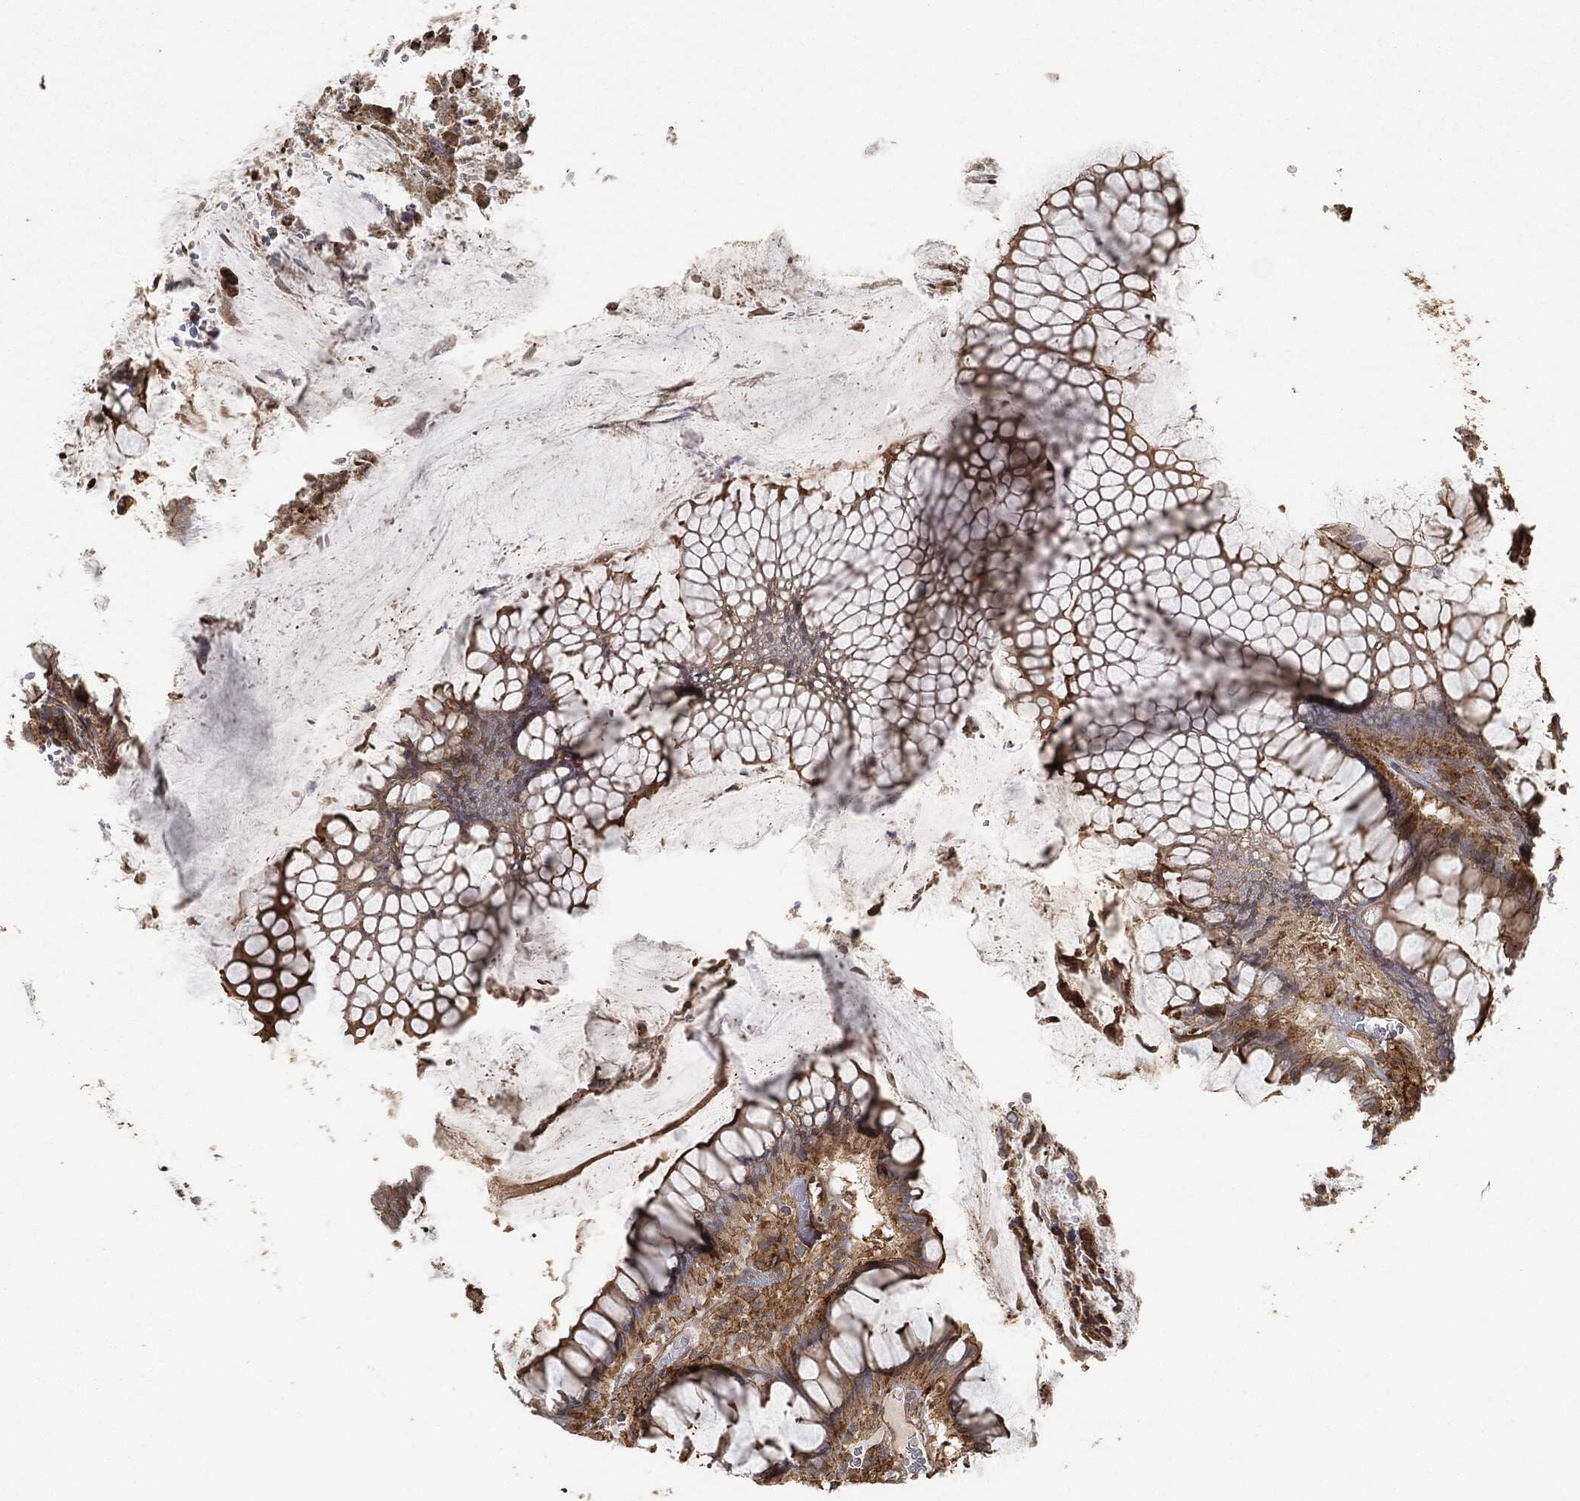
{"staining": {"intensity": "strong", "quantity": ">75%", "location": "cytoplasmic/membranous"}, "tissue": "colorectal cancer", "cell_type": "Tumor cells", "image_type": "cancer", "snomed": [{"axis": "morphology", "description": "Adenocarcinoma, NOS"}, {"axis": "topography", "description": "Colon"}], "caption": "Protein expression by immunohistochemistry (IHC) demonstrates strong cytoplasmic/membranous staining in approximately >75% of tumor cells in colorectal cancer (adenocarcinoma).", "gene": "TPT1", "patient": {"sex": "female", "age": 67}}